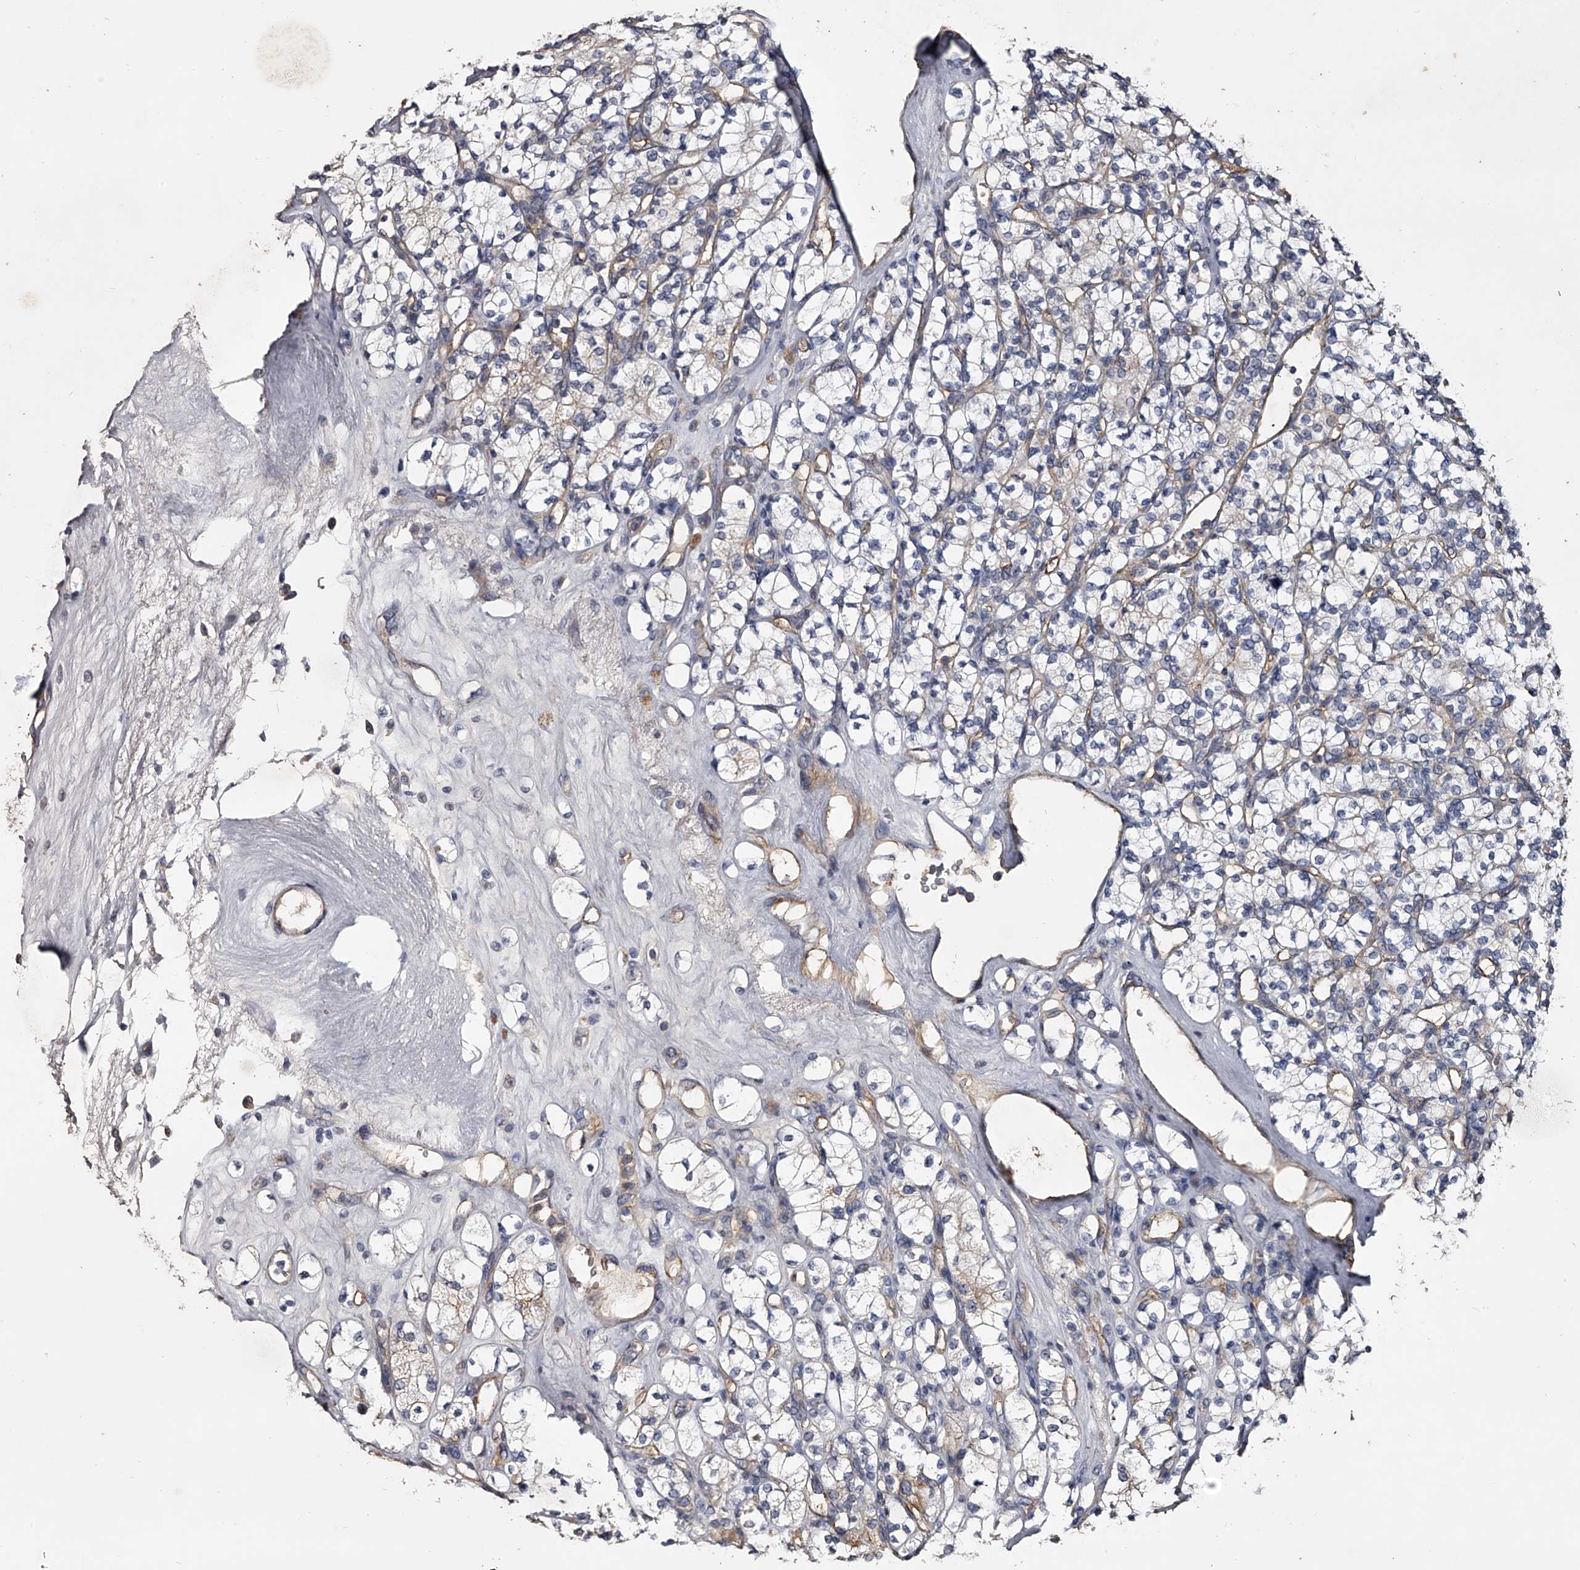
{"staining": {"intensity": "moderate", "quantity": "<25%", "location": "cytoplasmic/membranous"}, "tissue": "renal cancer", "cell_type": "Tumor cells", "image_type": "cancer", "snomed": [{"axis": "morphology", "description": "Adenocarcinoma, NOS"}, {"axis": "topography", "description": "Kidney"}], "caption": "Human renal adenocarcinoma stained with a protein marker displays moderate staining in tumor cells.", "gene": "MDN1", "patient": {"sex": "male", "age": 77}}